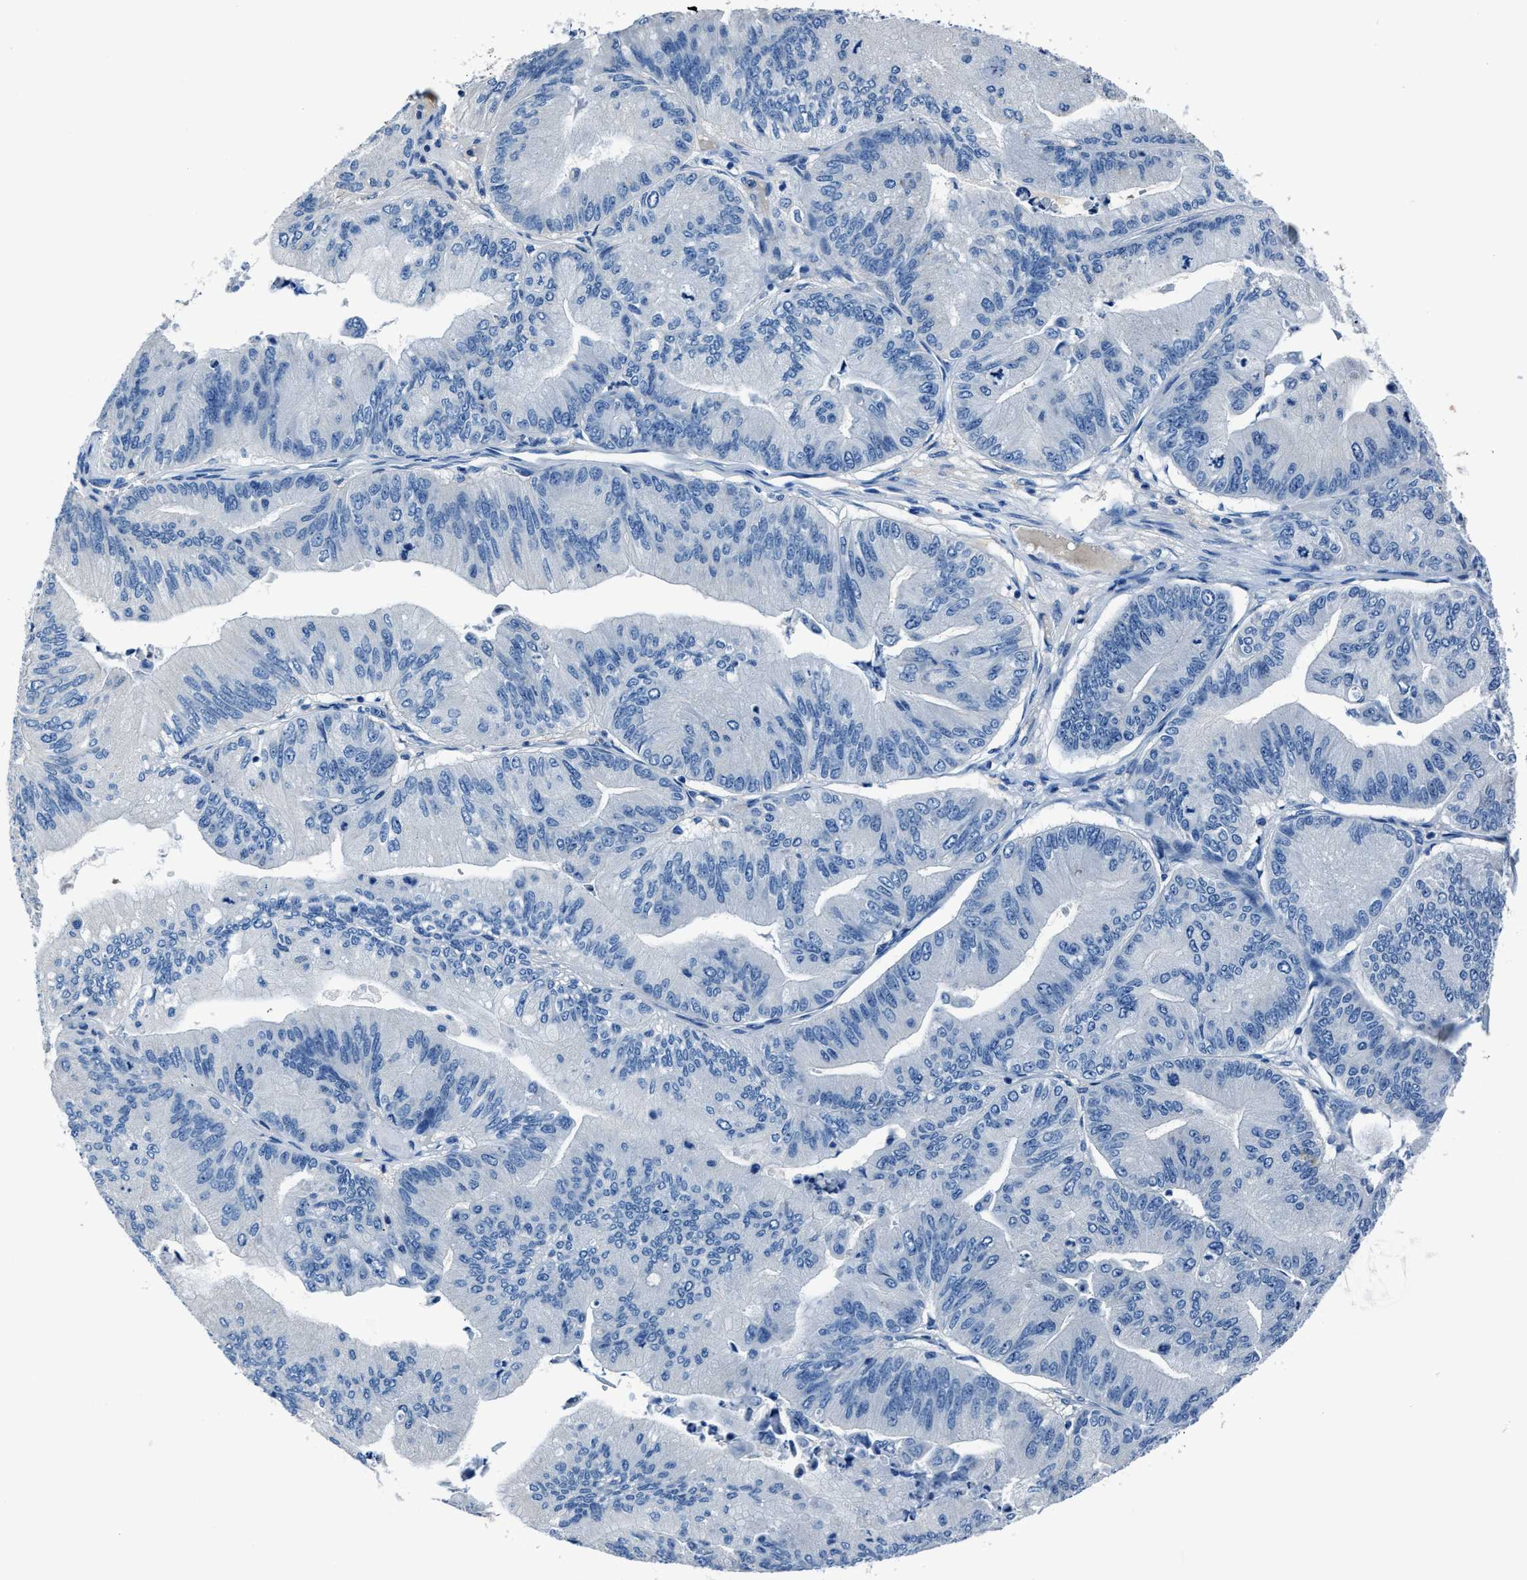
{"staining": {"intensity": "negative", "quantity": "none", "location": "none"}, "tissue": "ovarian cancer", "cell_type": "Tumor cells", "image_type": "cancer", "snomed": [{"axis": "morphology", "description": "Cystadenocarcinoma, mucinous, NOS"}, {"axis": "topography", "description": "Ovary"}], "caption": "IHC micrograph of ovarian cancer stained for a protein (brown), which reveals no expression in tumor cells.", "gene": "NACAD", "patient": {"sex": "female", "age": 61}}